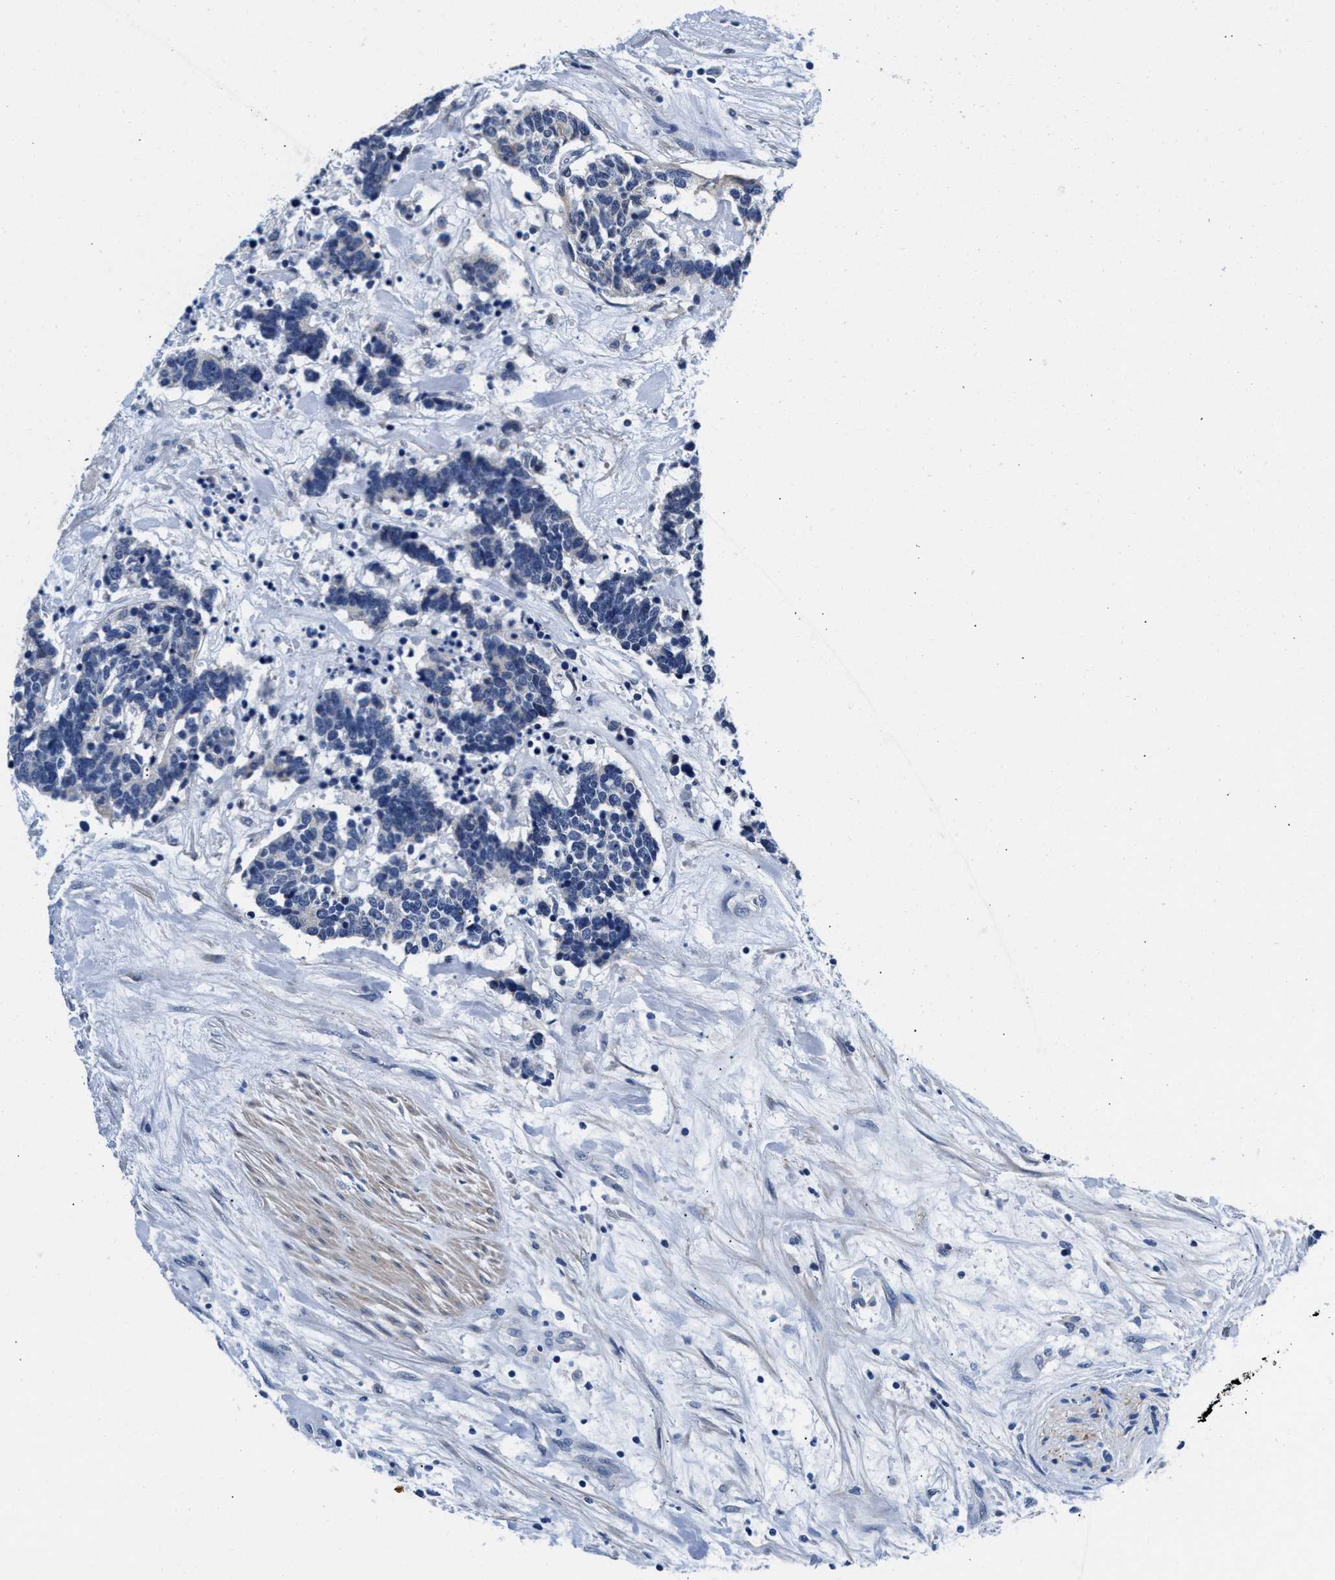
{"staining": {"intensity": "negative", "quantity": "none", "location": "none"}, "tissue": "carcinoid", "cell_type": "Tumor cells", "image_type": "cancer", "snomed": [{"axis": "morphology", "description": "Carcinoma, NOS"}, {"axis": "morphology", "description": "Carcinoid, malignant, NOS"}, {"axis": "topography", "description": "Urinary bladder"}], "caption": "A high-resolution histopathology image shows immunohistochemistry staining of carcinoid (malignant), which exhibits no significant positivity in tumor cells.", "gene": "MYH3", "patient": {"sex": "male", "age": 57}}